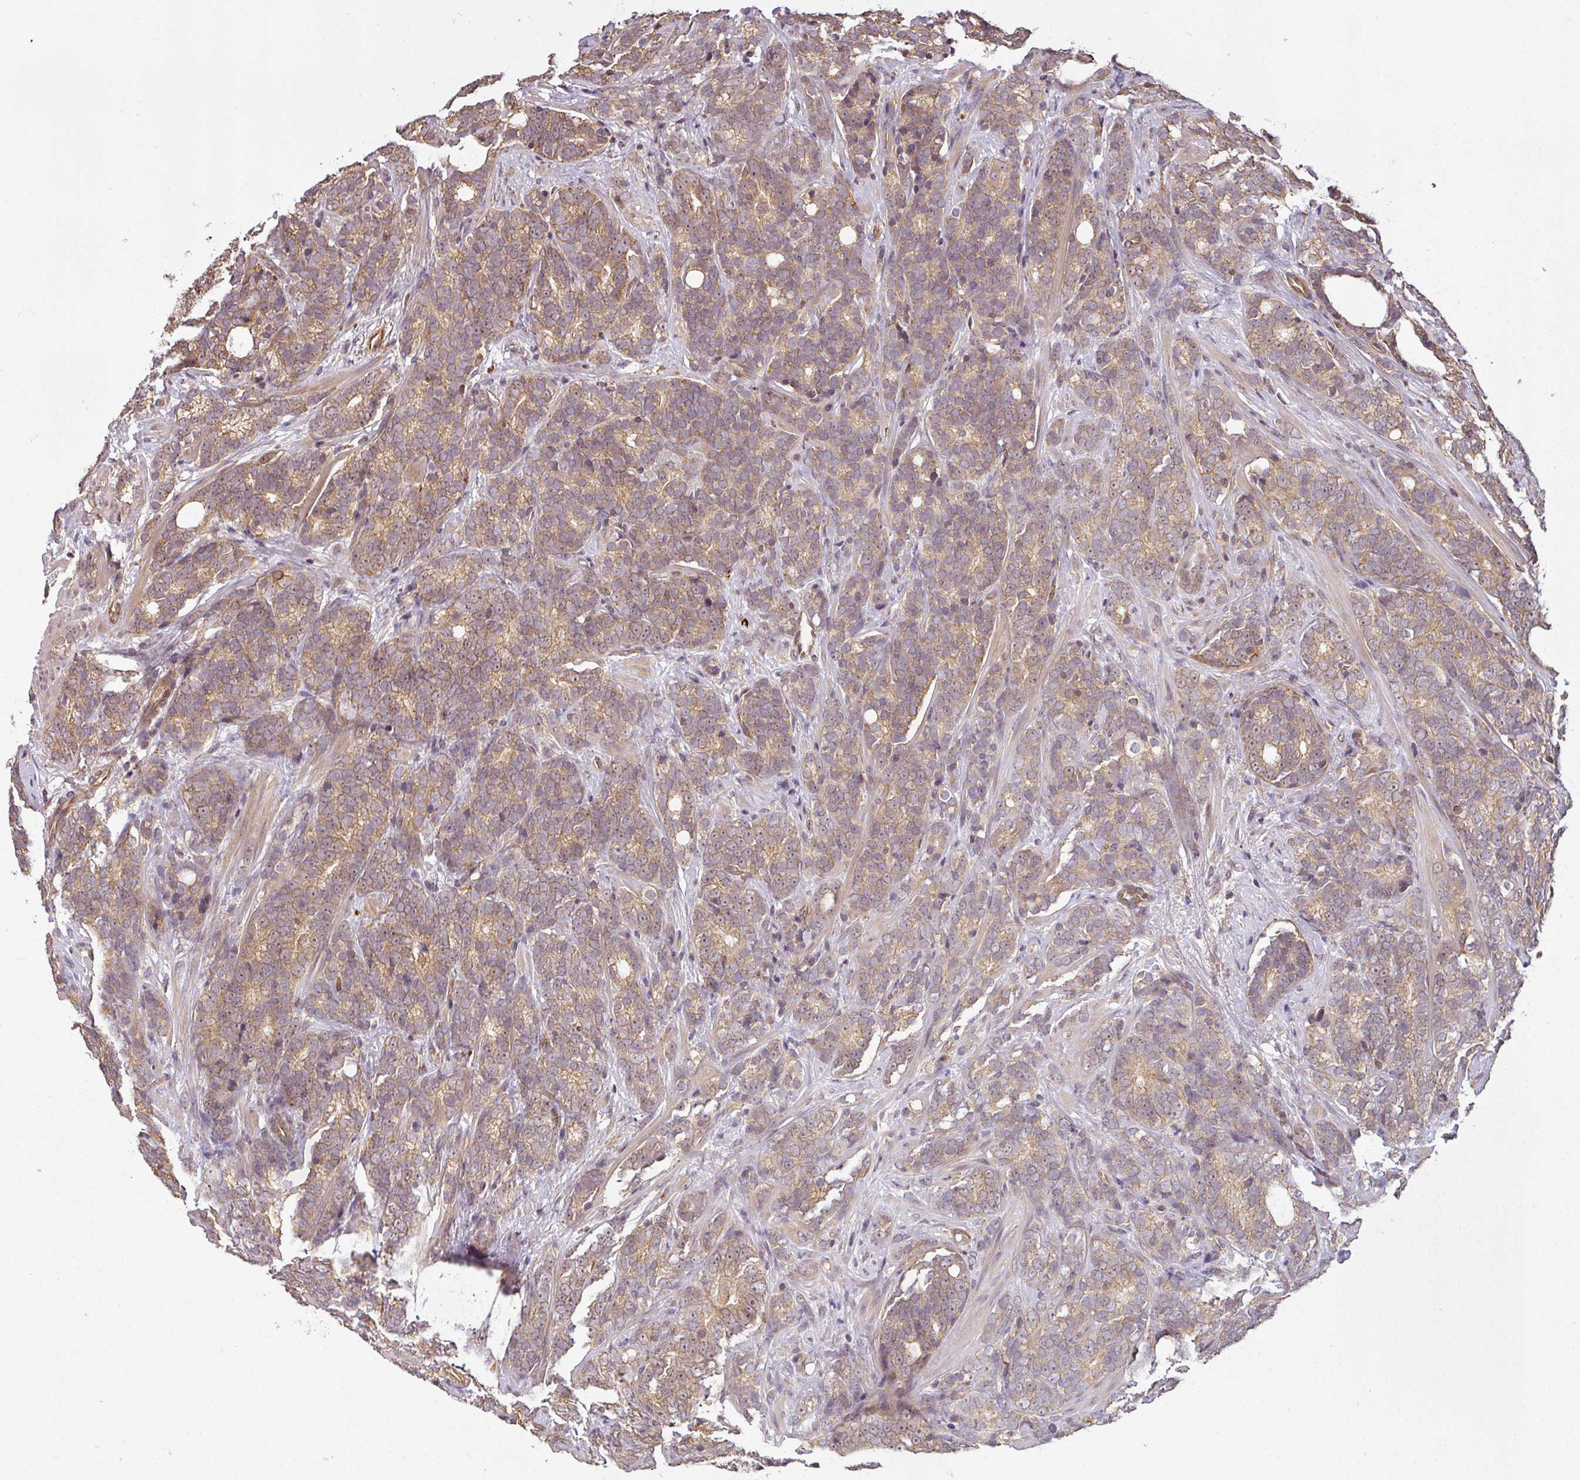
{"staining": {"intensity": "moderate", "quantity": "25%-75%", "location": "cytoplasmic/membranous,nuclear"}, "tissue": "prostate cancer", "cell_type": "Tumor cells", "image_type": "cancer", "snomed": [{"axis": "morphology", "description": "Adenocarcinoma, High grade"}, {"axis": "topography", "description": "Prostate"}], "caption": "The image shows immunohistochemical staining of prostate cancer. There is moderate cytoplasmic/membranous and nuclear expression is identified in about 25%-75% of tumor cells.", "gene": "DIMT1", "patient": {"sex": "male", "age": 64}}